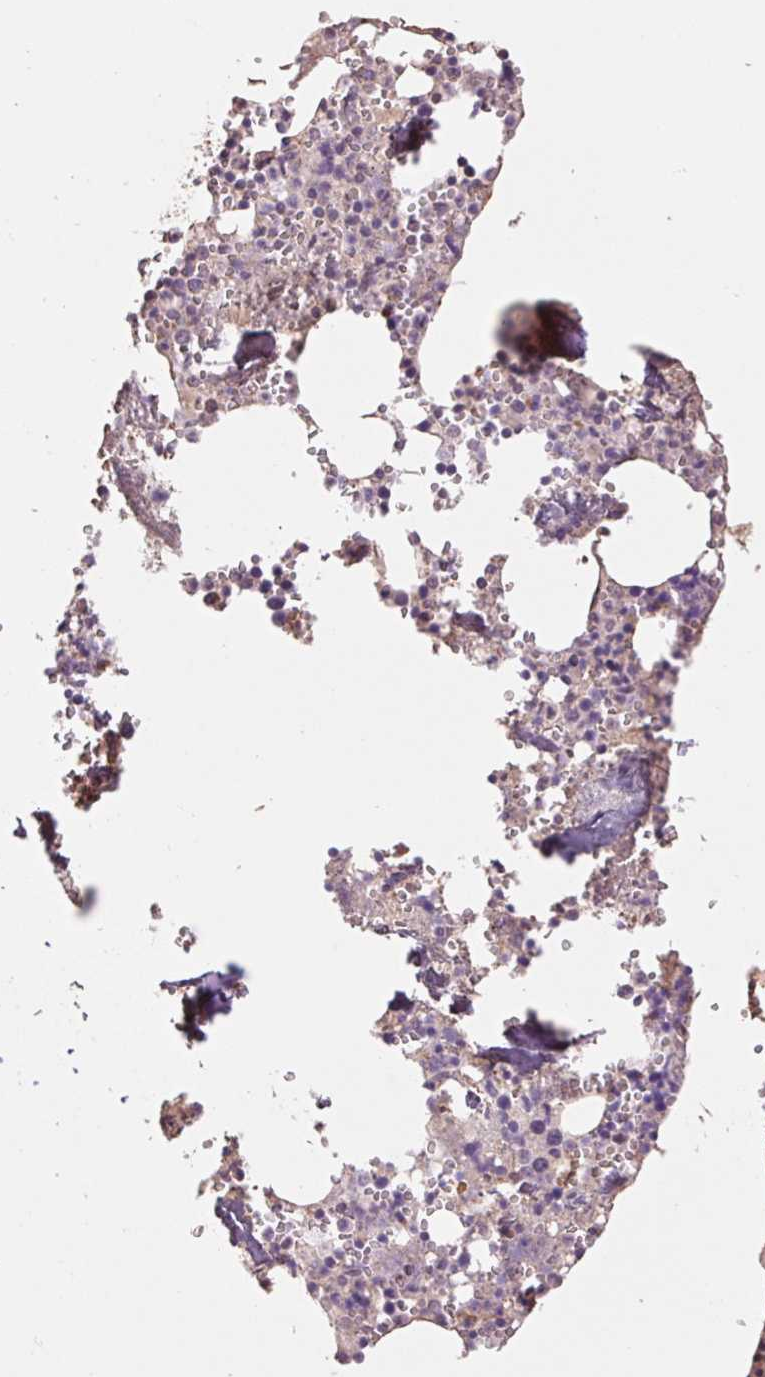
{"staining": {"intensity": "moderate", "quantity": "<25%", "location": "cytoplasmic/membranous,nuclear"}, "tissue": "bone marrow", "cell_type": "Hematopoietic cells", "image_type": "normal", "snomed": [{"axis": "morphology", "description": "Normal tissue, NOS"}, {"axis": "topography", "description": "Bone marrow"}], "caption": "Unremarkable bone marrow displays moderate cytoplasmic/membranous,nuclear expression in approximately <25% of hematopoietic cells.", "gene": "CUTA", "patient": {"sex": "male", "age": 54}}